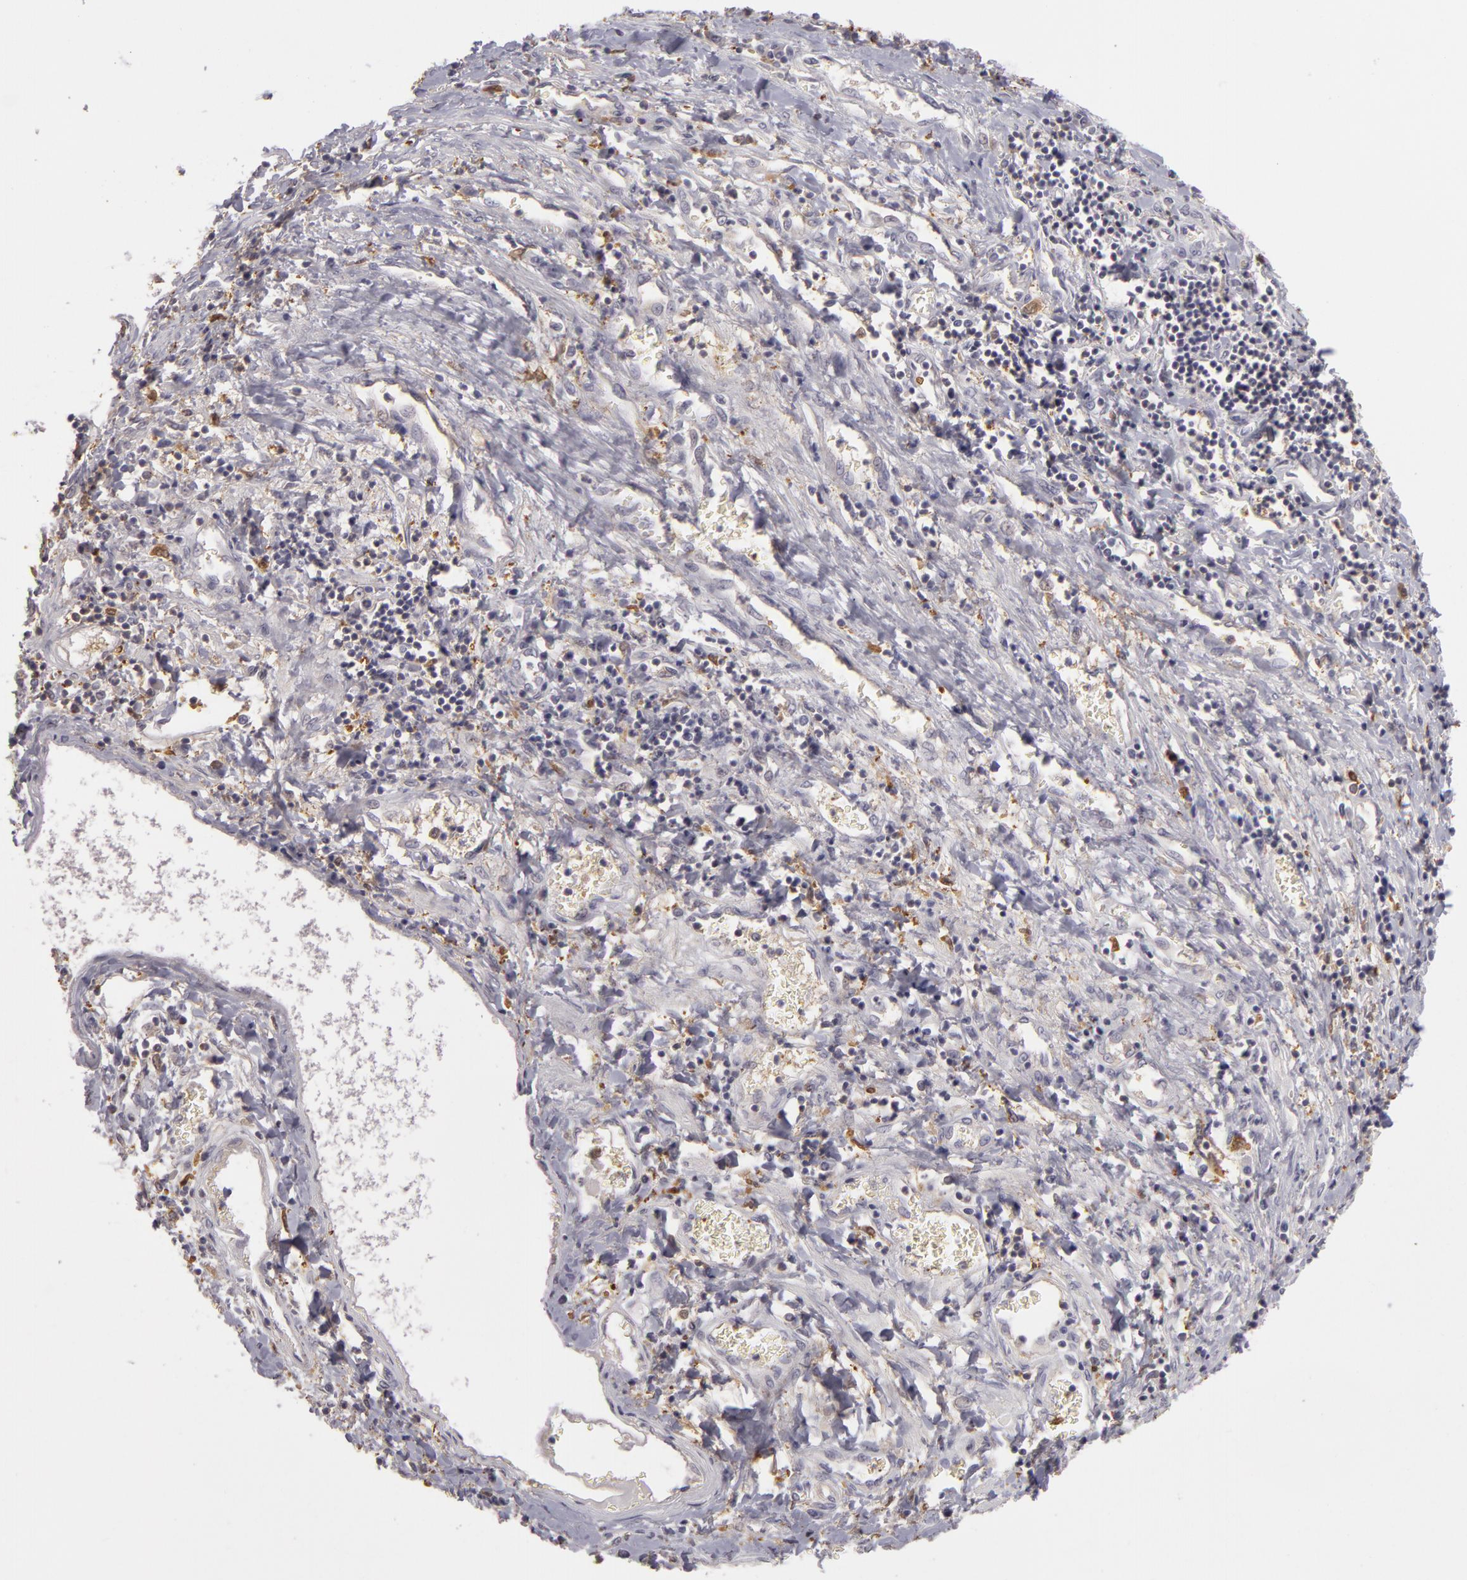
{"staining": {"intensity": "negative", "quantity": "none", "location": "none"}, "tissue": "liver cancer", "cell_type": "Tumor cells", "image_type": "cancer", "snomed": [{"axis": "morphology", "description": "Carcinoma, Hepatocellular, NOS"}, {"axis": "topography", "description": "Liver"}], "caption": "Immunohistochemical staining of human liver cancer (hepatocellular carcinoma) reveals no significant positivity in tumor cells.", "gene": "GNPDA1", "patient": {"sex": "male", "age": 24}}